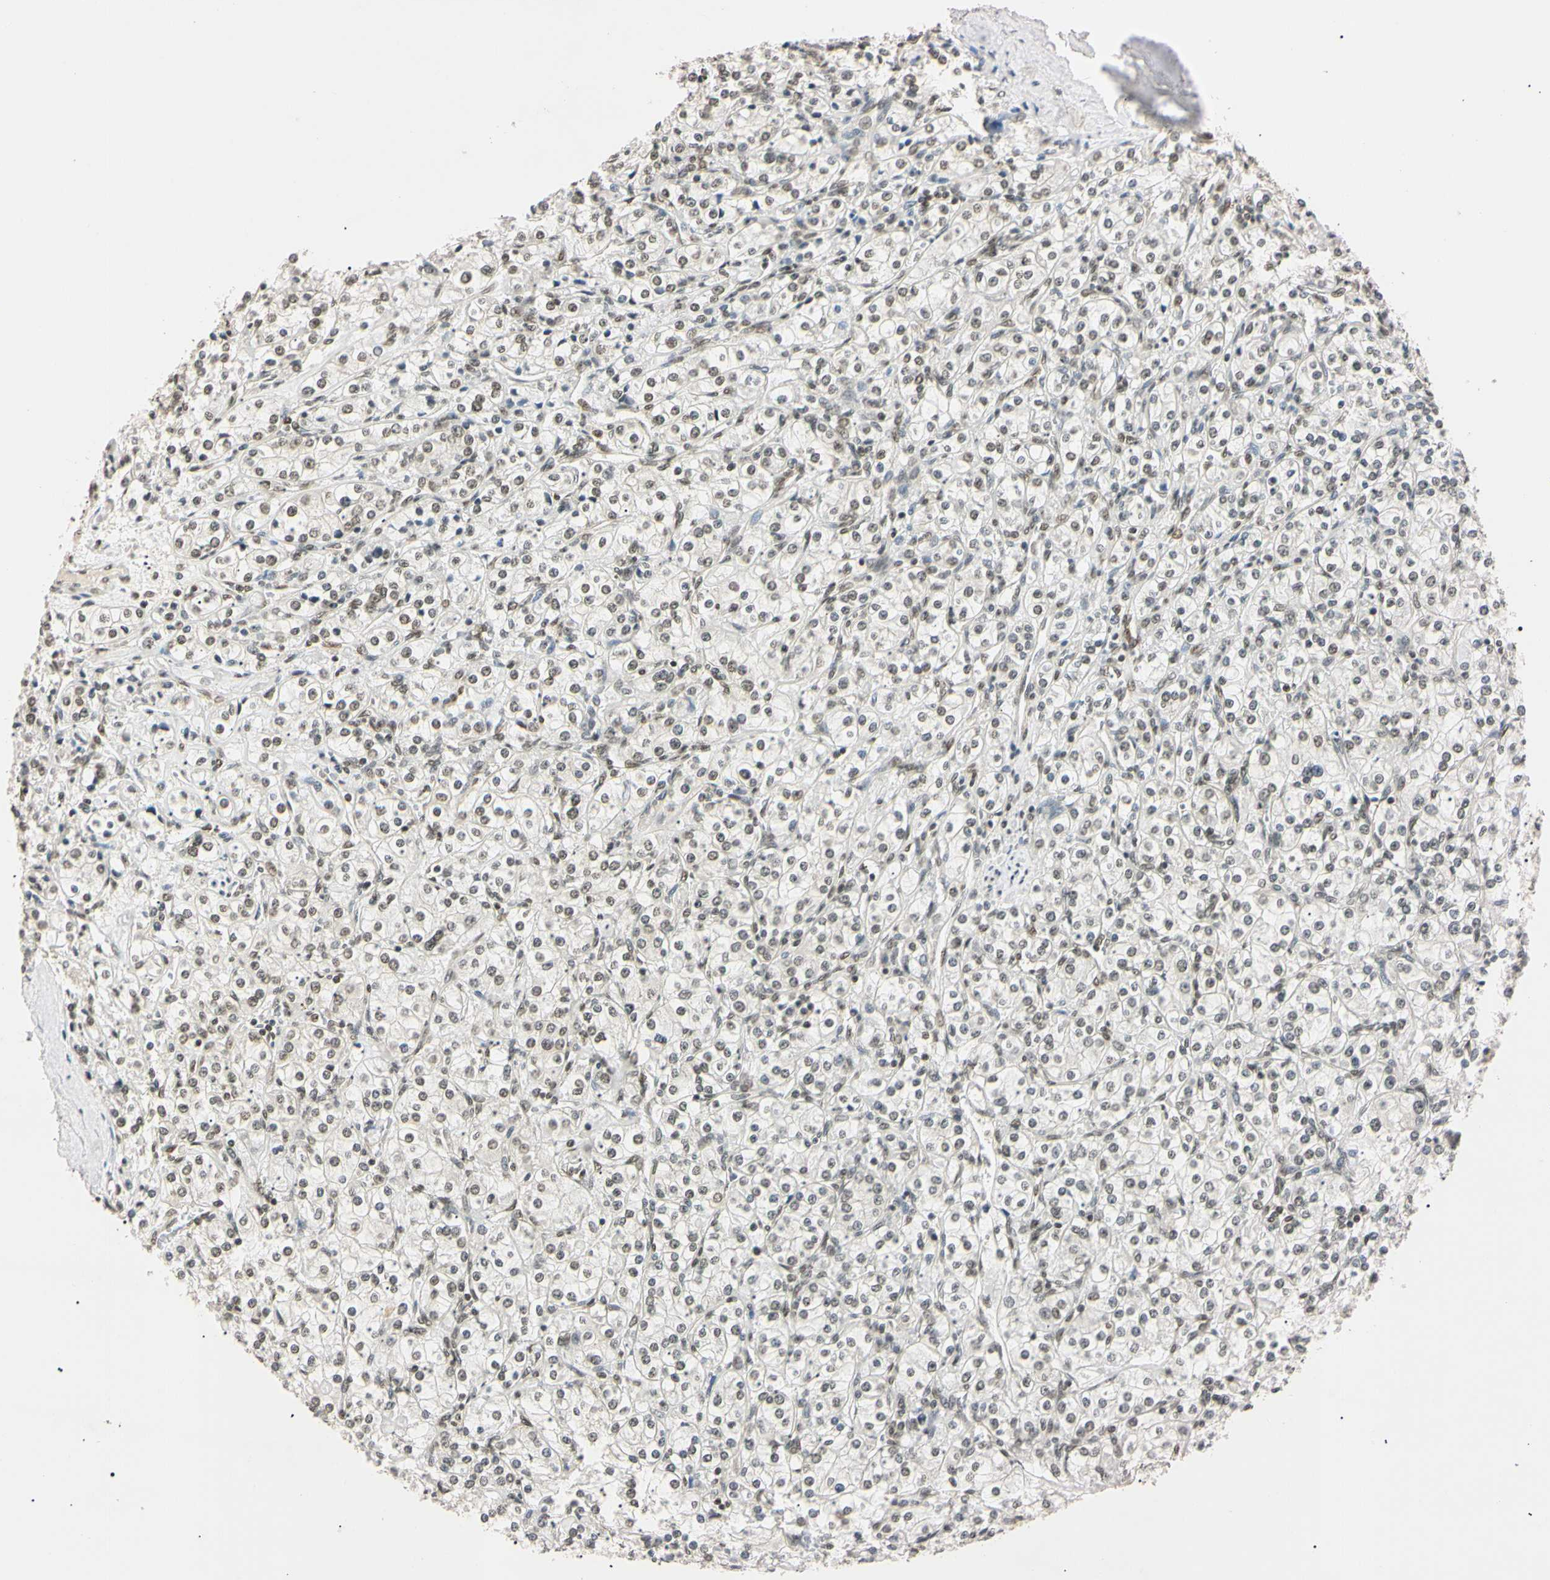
{"staining": {"intensity": "moderate", "quantity": ">75%", "location": "nuclear"}, "tissue": "renal cancer", "cell_type": "Tumor cells", "image_type": "cancer", "snomed": [{"axis": "morphology", "description": "Adenocarcinoma, NOS"}, {"axis": "topography", "description": "Kidney"}], "caption": "Tumor cells exhibit moderate nuclear expression in approximately >75% of cells in renal adenocarcinoma.", "gene": "SMARCA5", "patient": {"sex": "male", "age": 77}}